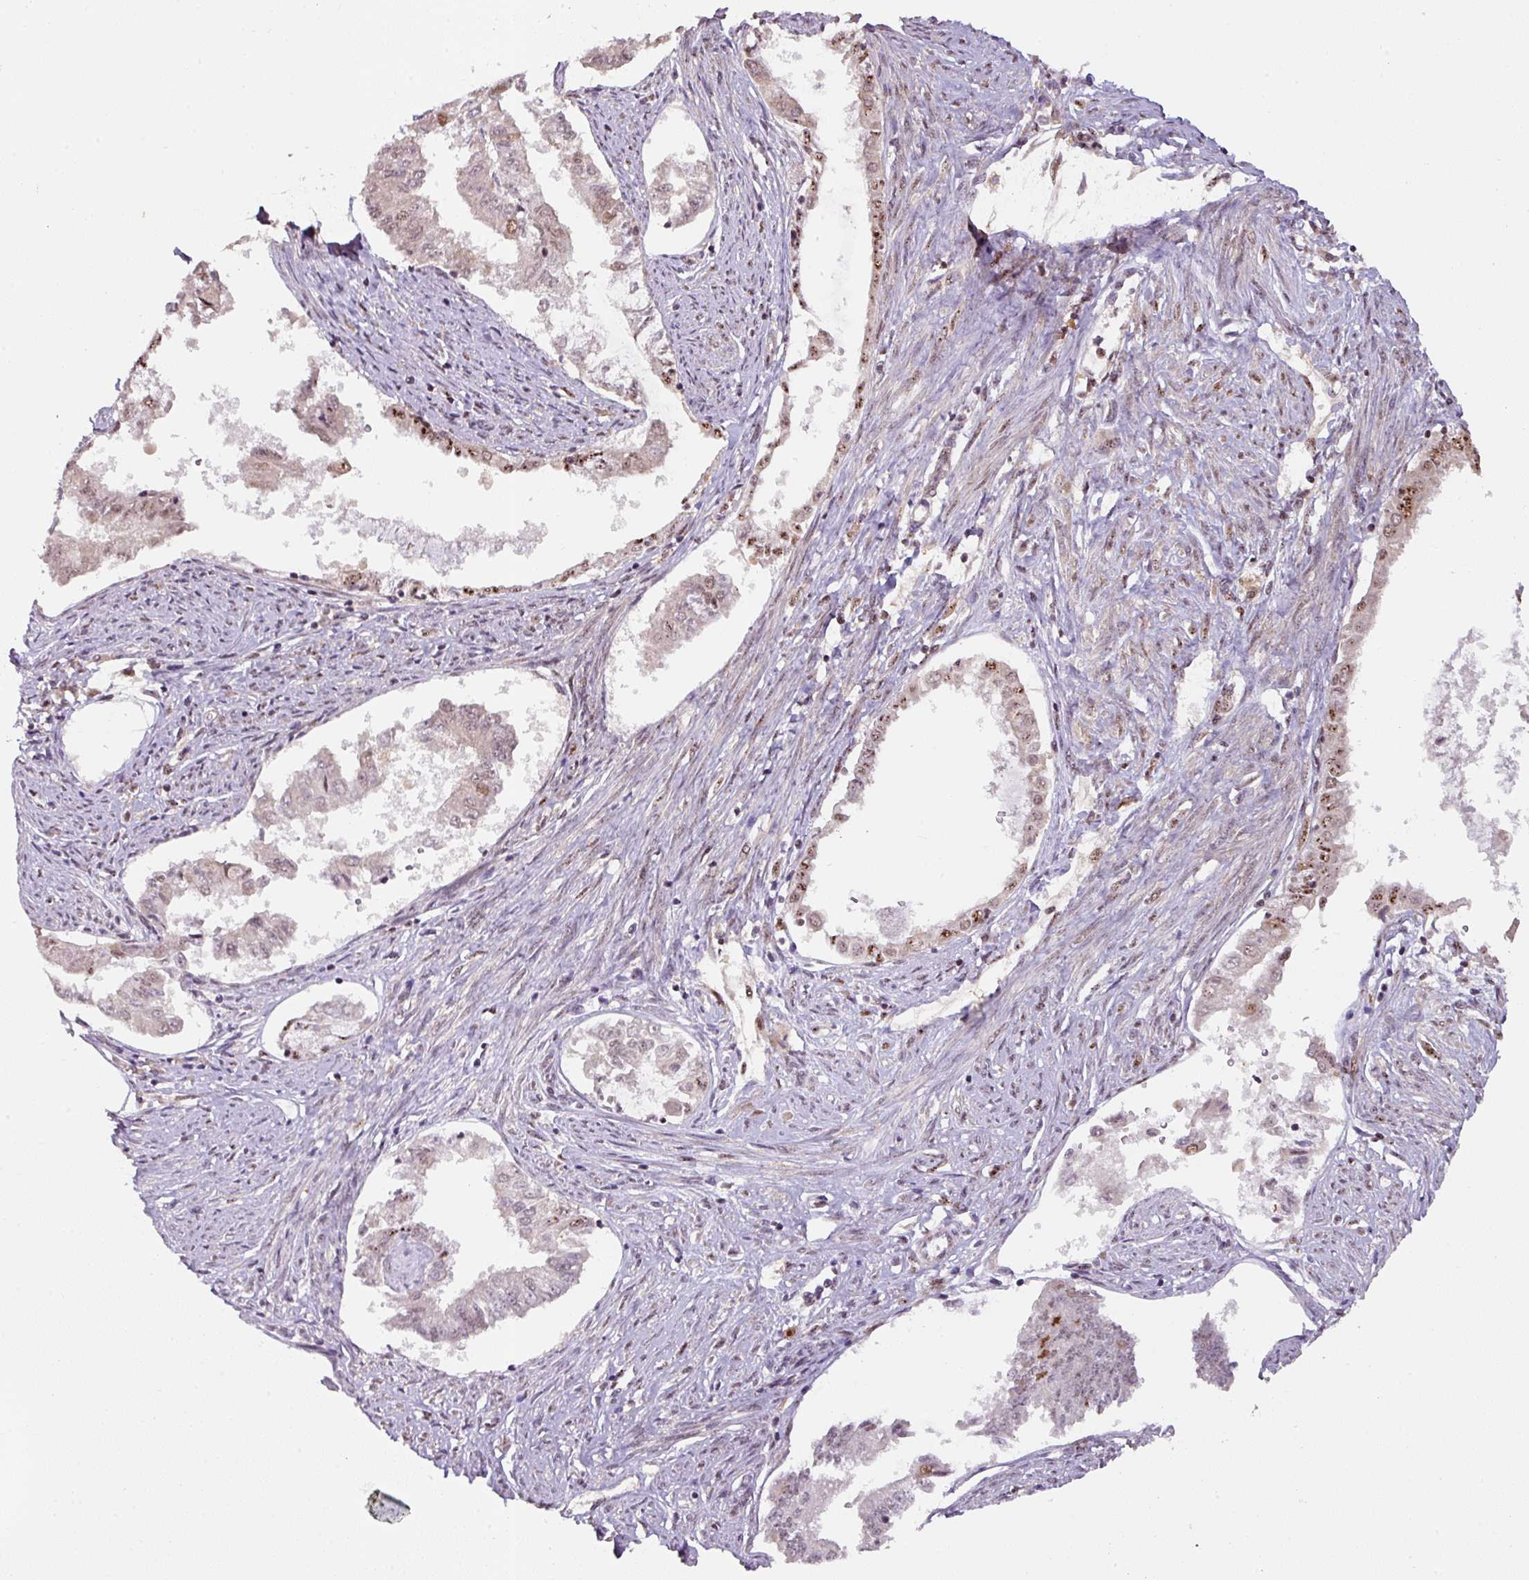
{"staining": {"intensity": "moderate", "quantity": "25%-75%", "location": "nuclear"}, "tissue": "endometrial cancer", "cell_type": "Tumor cells", "image_type": "cancer", "snomed": [{"axis": "morphology", "description": "Adenocarcinoma, NOS"}, {"axis": "topography", "description": "Endometrium"}], "caption": "Adenocarcinoma (endometrial) stained with DAB (3,3'-diaminobenzidine) immunohistochemistry displays medium levels of moderate nuclear expression in about 25%-75% of tumor cells. (brown staining indicates protein expression, while blue staining denotes nuclei).", "gene": "RANBP9", "patient": {"sex": "female", "age": 76}}